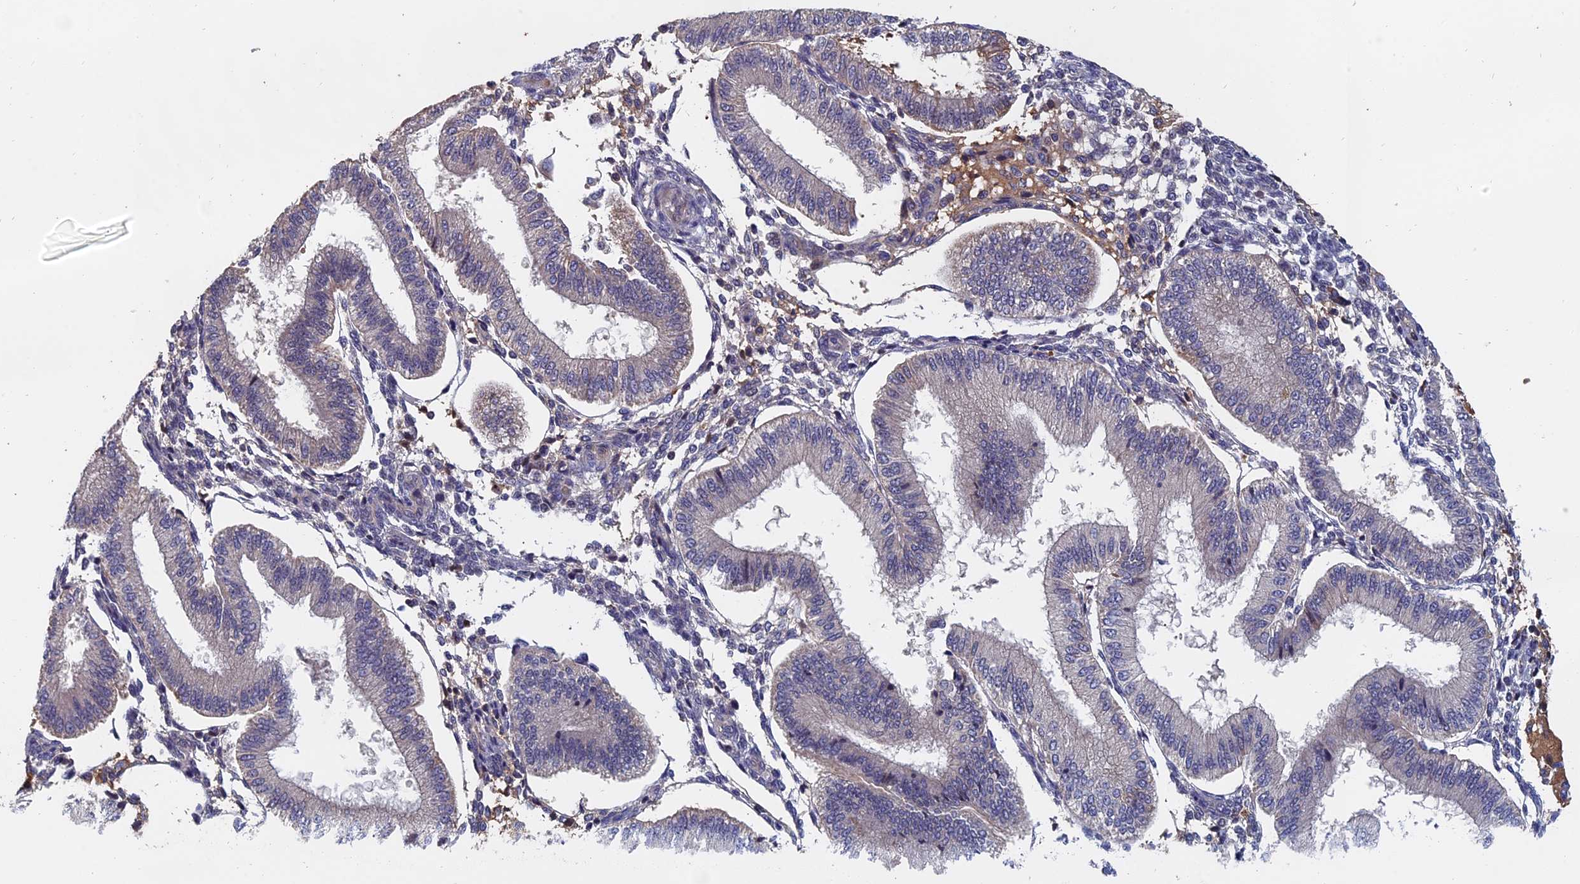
{"staining": {"intensity": "negative", "quantity": "none", "location": "none"}, "tissue": "endometrium", "cell_type": "Cells in endometrial stroma", "image_type": "normal", "snomed": [{"axis": "morphology", "description": "Normal tissue, NOS"}, {"axis": "topography", "description": "Endometrium"}], "caption": "IHC image of normal endometrium: human endometrium stained with DAB displays no significant protein expression in cells in endometrial stroma.", "gene": "SLC33A1", "patient": {"sex": "female", "age": 39}}